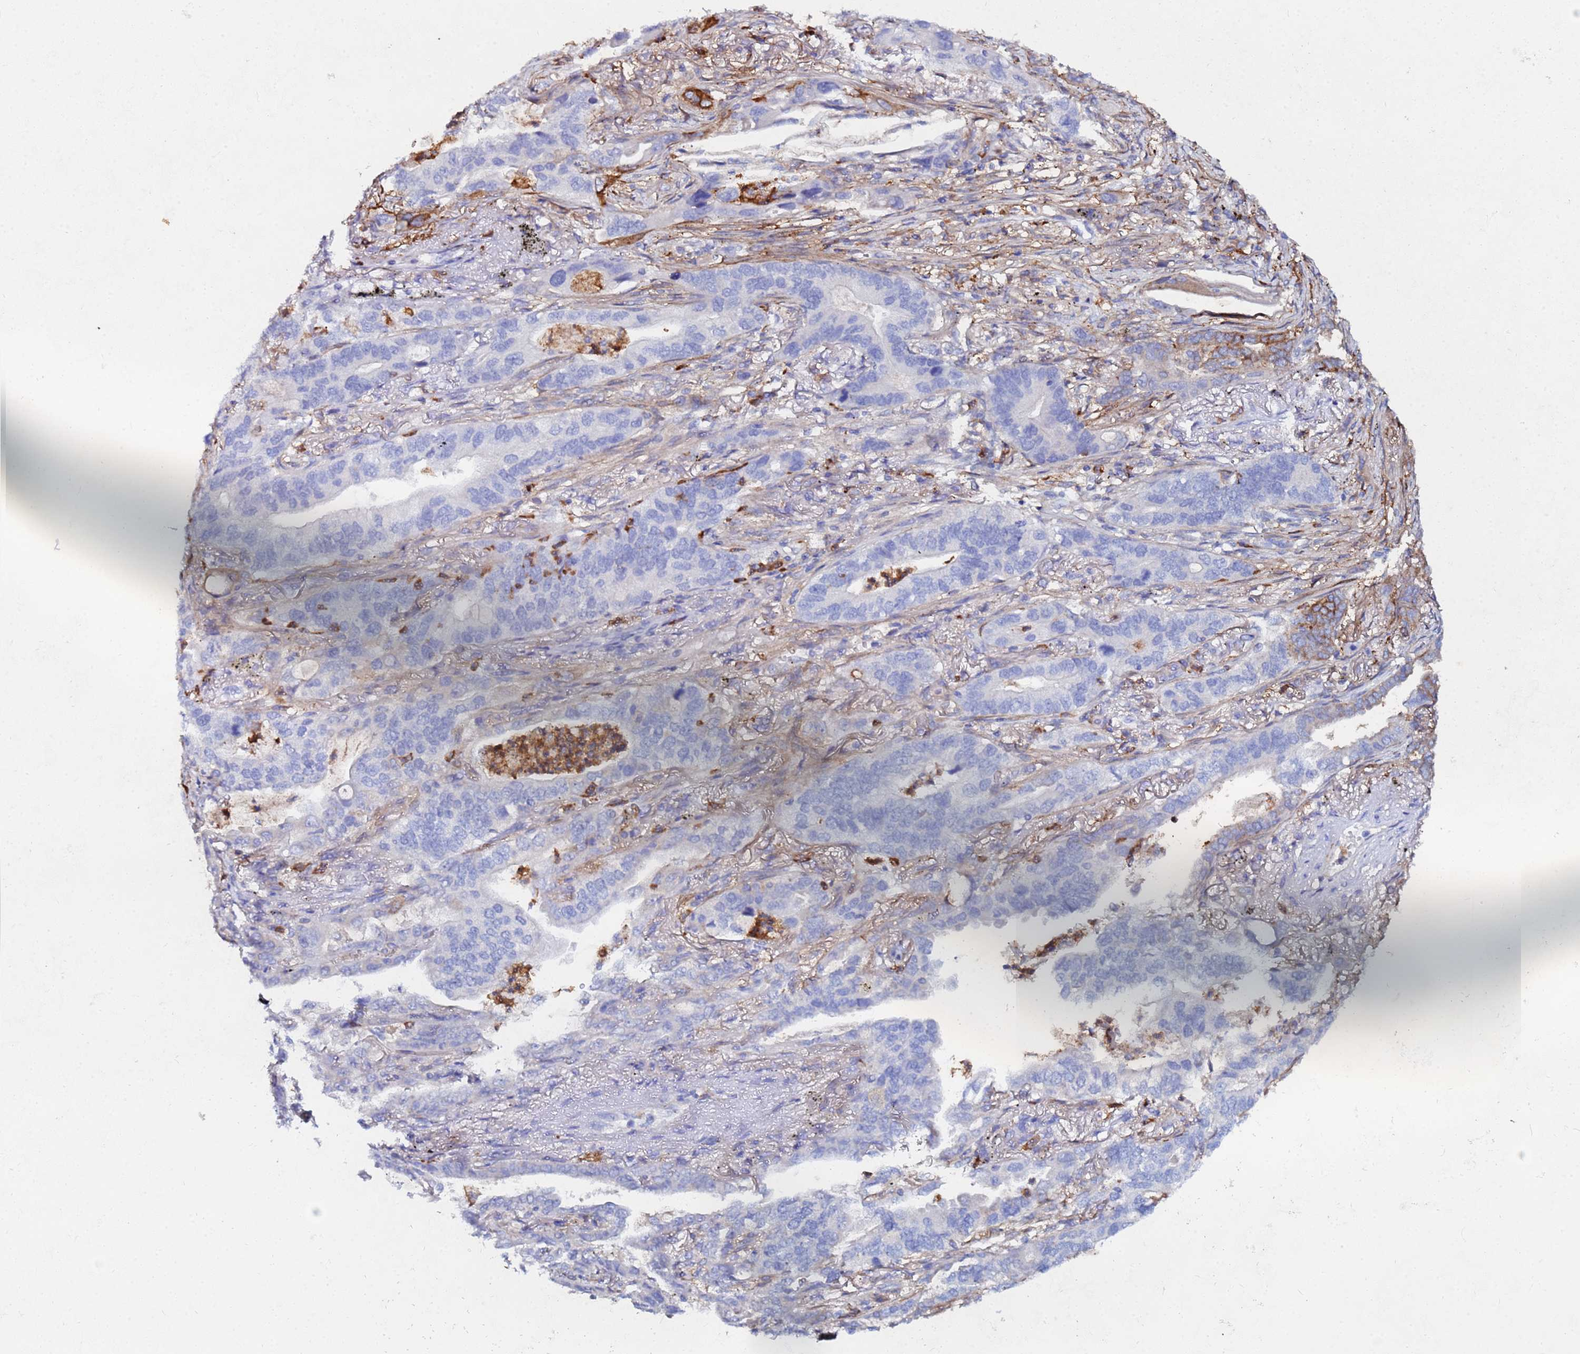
{"staining": {"intensity": "negative", "quantity": "none", "location": "none"}, "tissue": "lung cancer", "cell_type": "Tumor cells", "image_type": "cancer", "snomed": [{"axis": "morphology", "description": "Adenocarcinoma, NOS"}, {"axis": "topography", "description": "Lung"}], "caption": "IHC image of human lung cancer stained for a protein (brown), which exhibits no positivity in tumor cells.", "gene": "BASP1", "patient": {"sex": "male", "age": 67}}